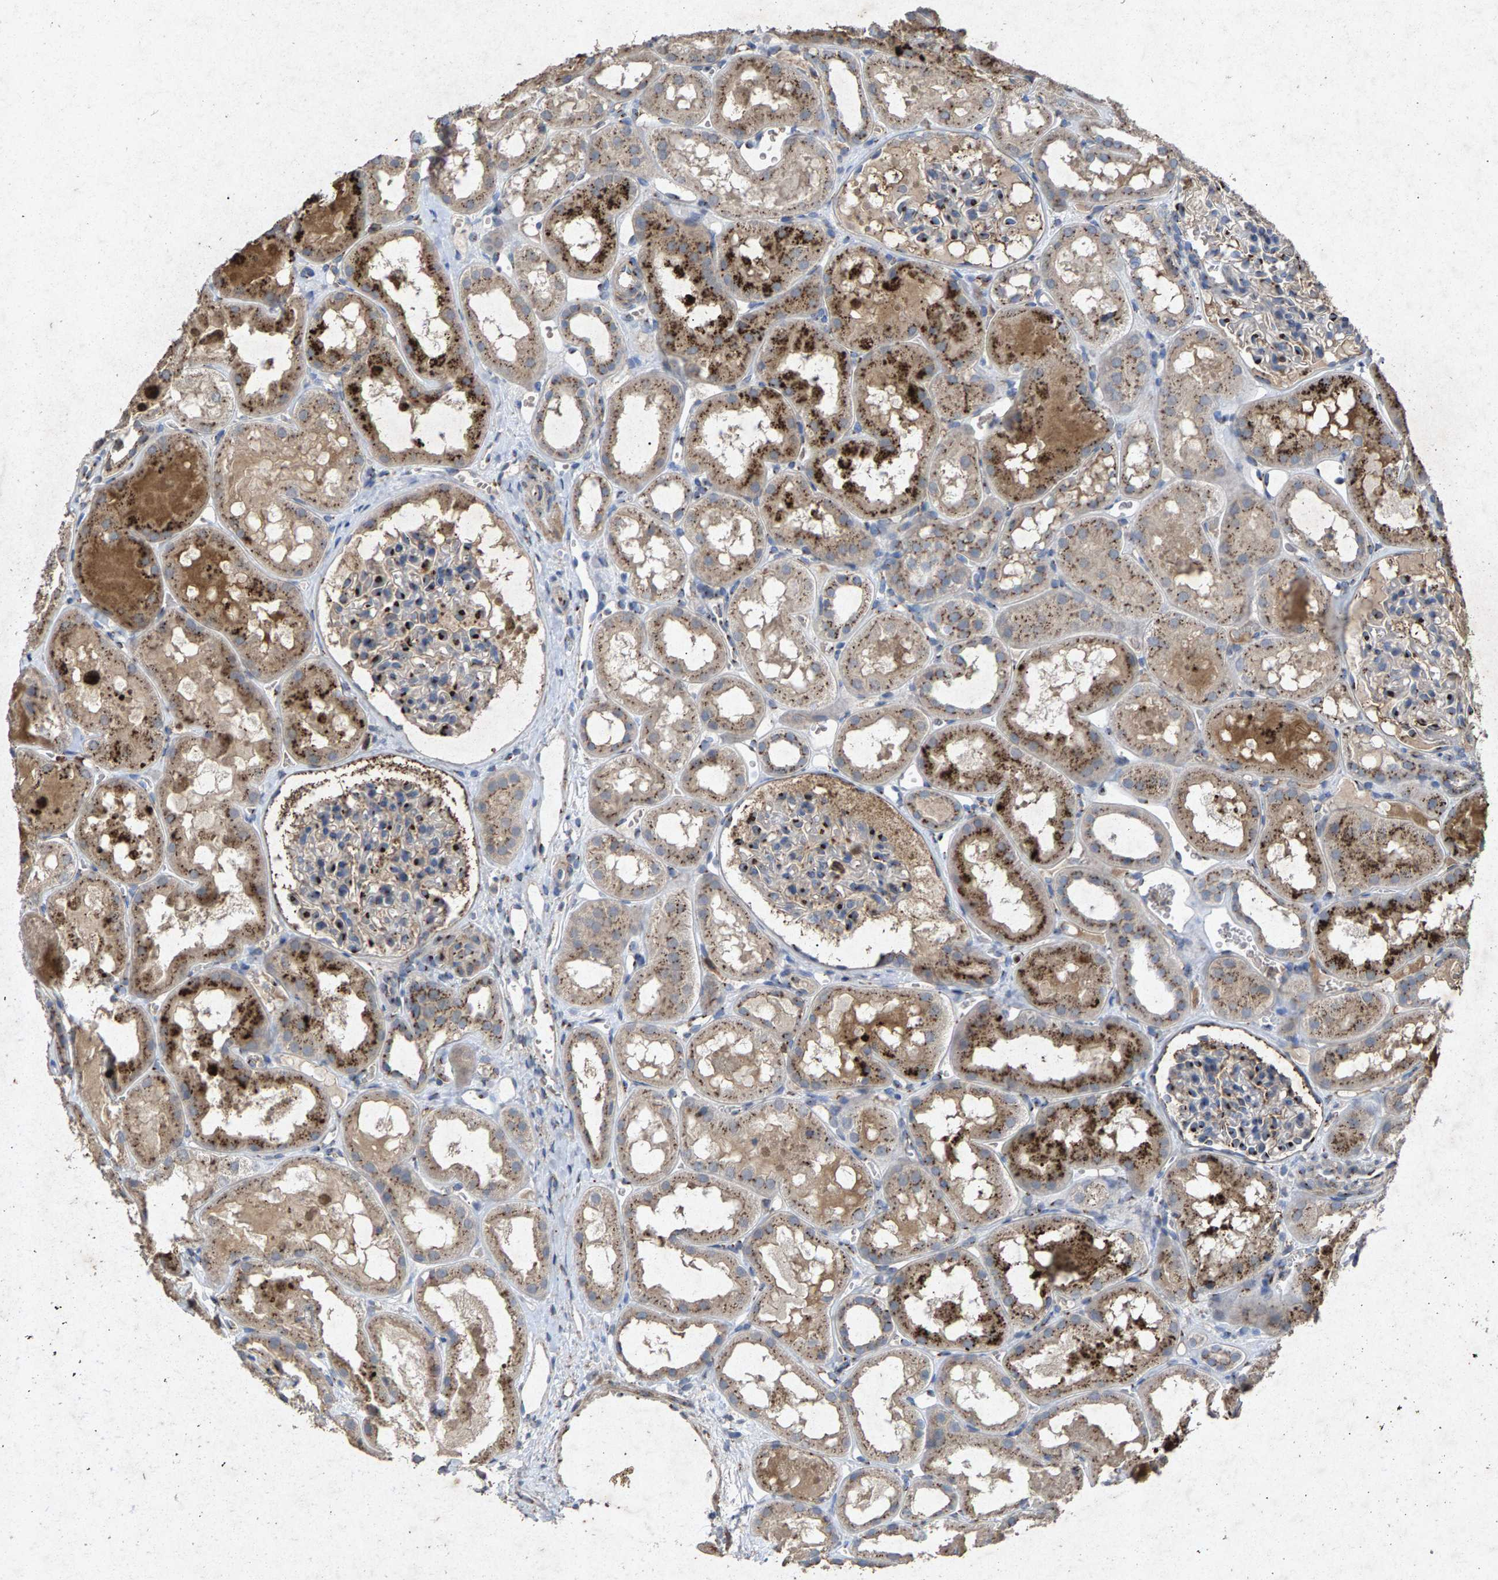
{"staining": {"intensity": "strong", "quantity": "<25%", "location": "cytoplasmic/membranous"}, "tissue": "kidney", "cell_type": "Cells in glomeruli", "image_type": "normal", "snomed": [{"axis": "morphology", "description": "Normal tissue, NOS"}, {"axis": "topography", "description": "Kidney"}, {"axis": "topography", "description": "Urinary bladder"}], "caption": "Cells in glomeruli show strong cytoplasmic/membranous positivity in about <25% of cells in unremarkable kidney.", "gene": "MAN2A1", "patient": {"sex": "male", "age": 16}}